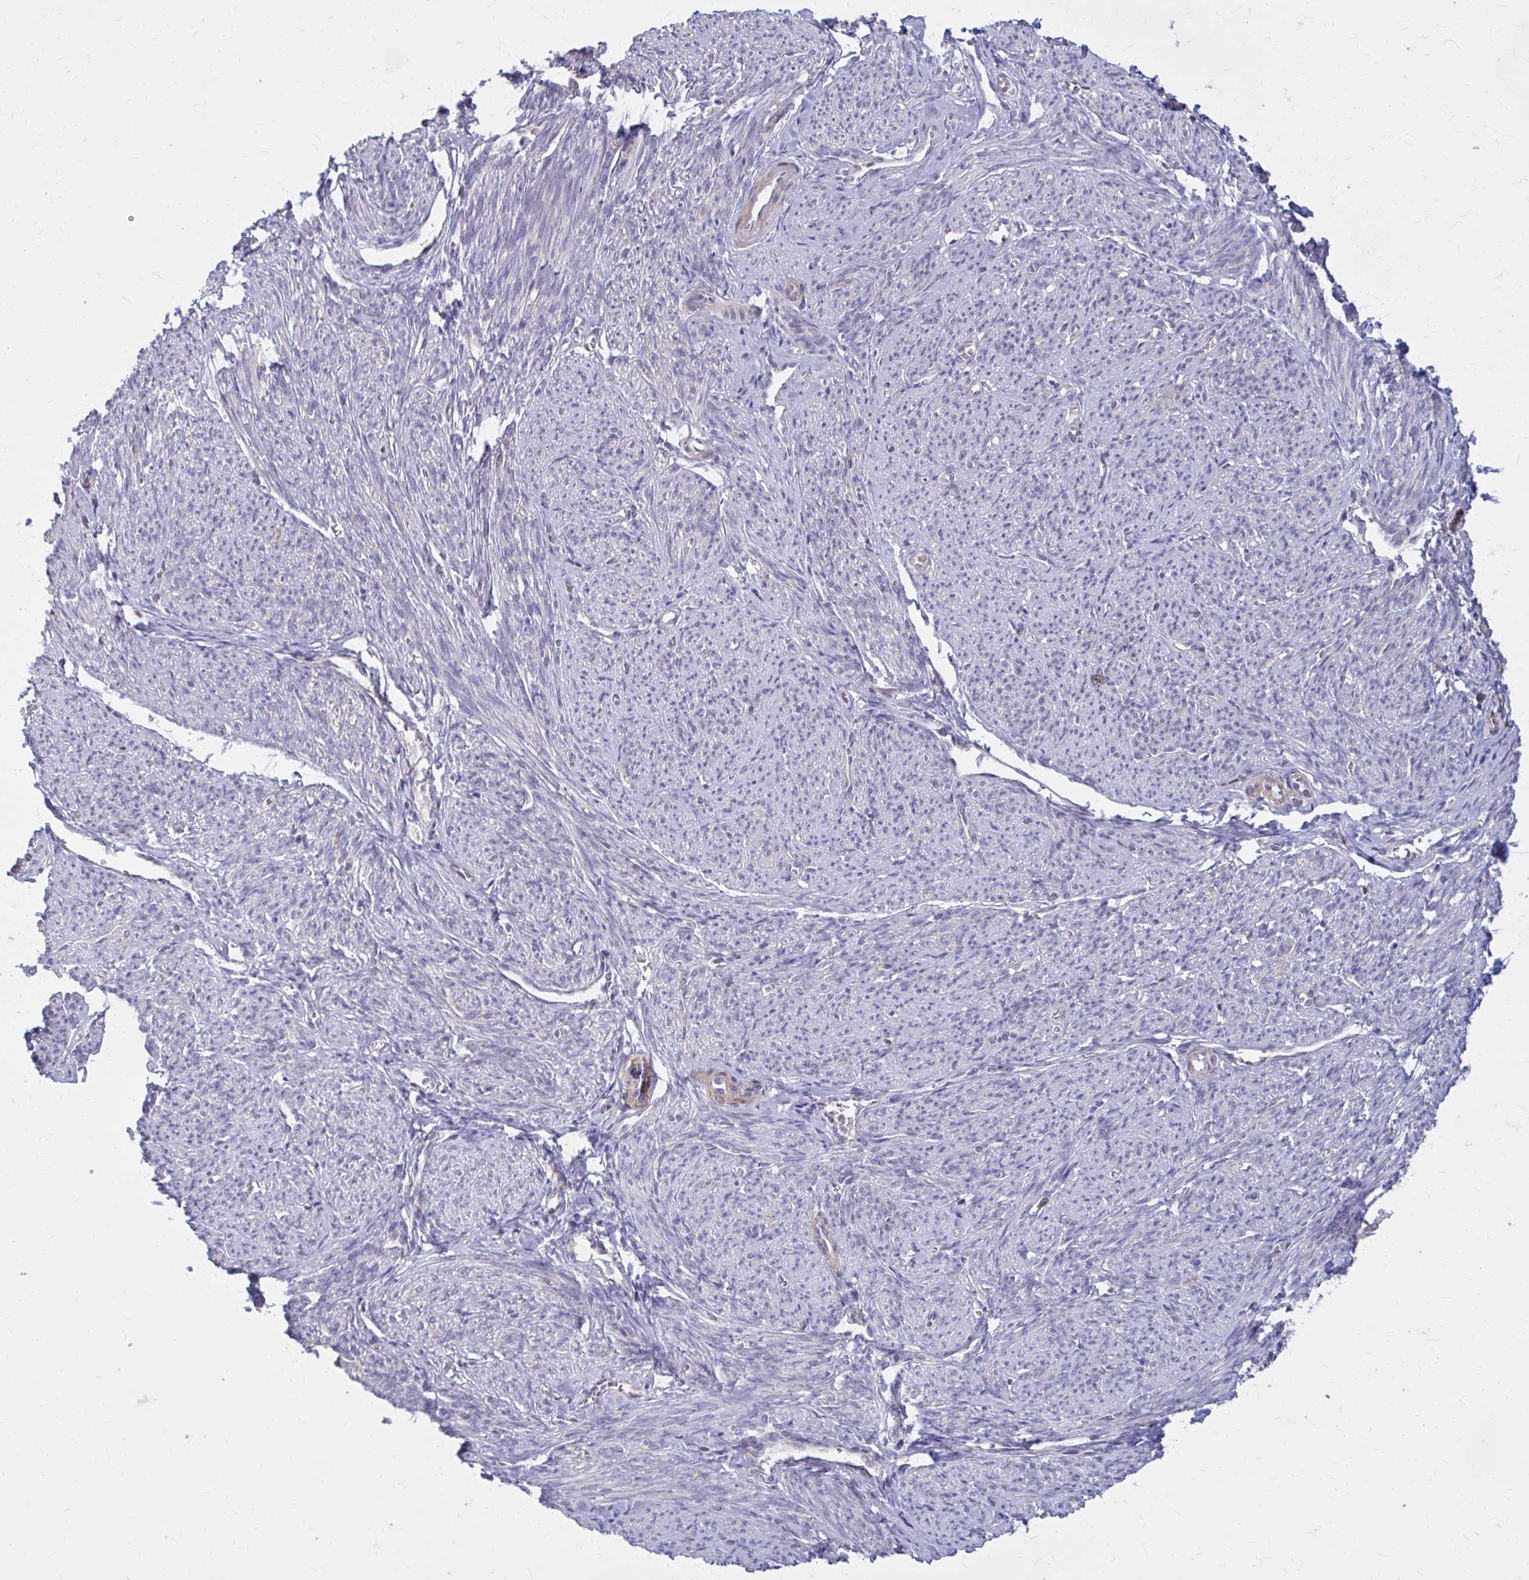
{"staining": {"intensity": "negative", "quantity": "none", "location": "none"}, "tissue": "smooth muscle", "cell_type": "Smooth muscle cells", "image_type": "normal", "snomed": [{"axis": "morphology", "description": "Normal tissue, NOS"}, {"axis": "topography", "description": "Smooth muscle"}], "caption": "Immunohistochemistry photomicrograph of unremarkable smooth muscle stained for a protein (brown), which displays no staining in smooth muscle cells.", "gene": "DBI", "patient": {"sex": "female", "age": 65}}